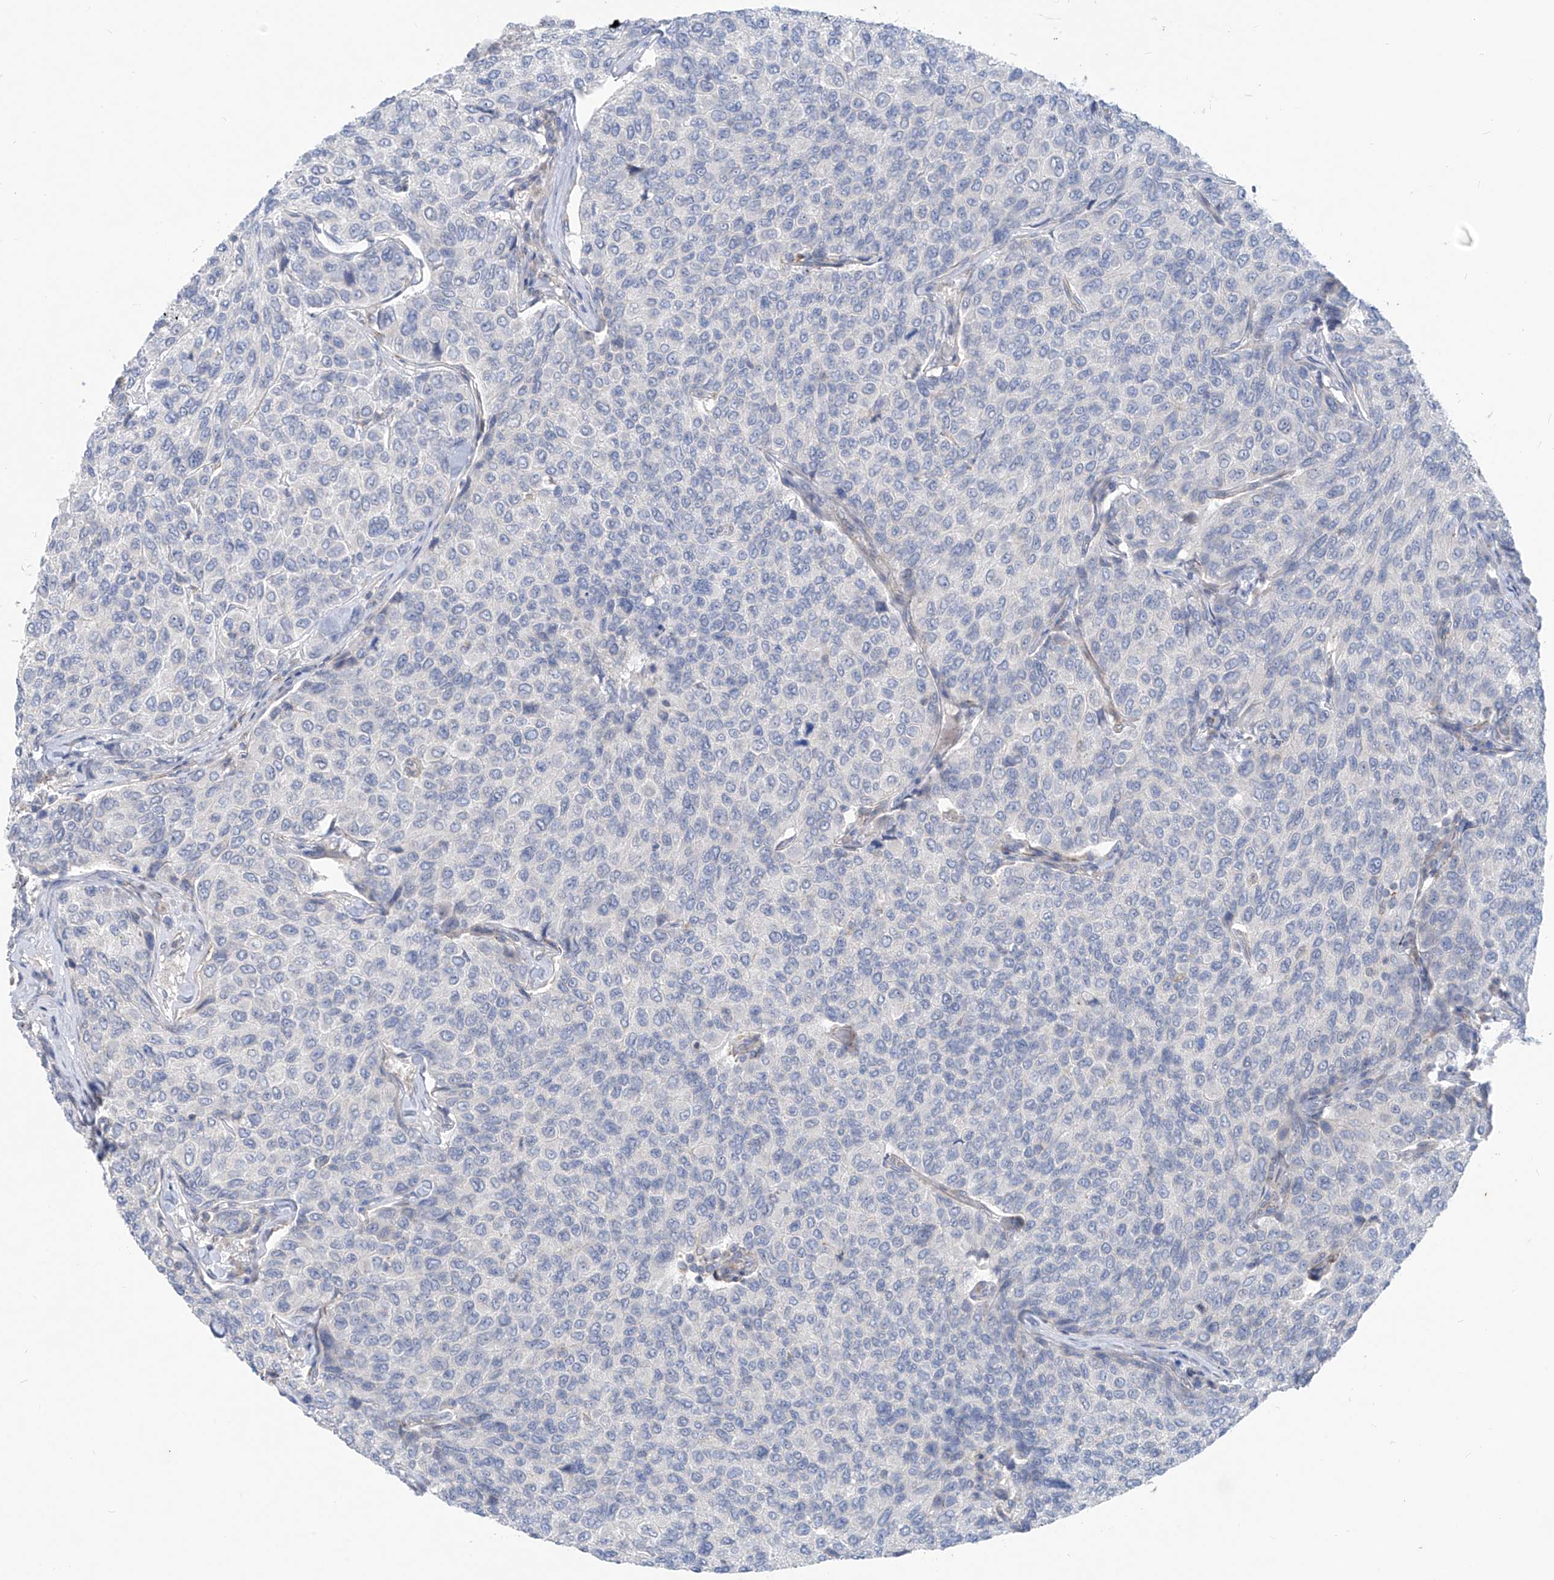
{"staining": {"intensity": "negative", "quantity": "none", "location": "none"}, "tissue": "breast cancer", "cell_type": "Tumor cells", "image_type": "cancer", "snomed": [{"axis": "morphology", "description": "Duct carcinoma"}, {"axis": "topography", "description": "Breast"}], "caption": "This is an immunohistochemistry (IHC) photomicrograph of breast infiltrating ductal carcinoma. There is no staining in tumor cells.", "gene": "KRTAP25-1", "patient": {"sex": "female", "age": 55}}